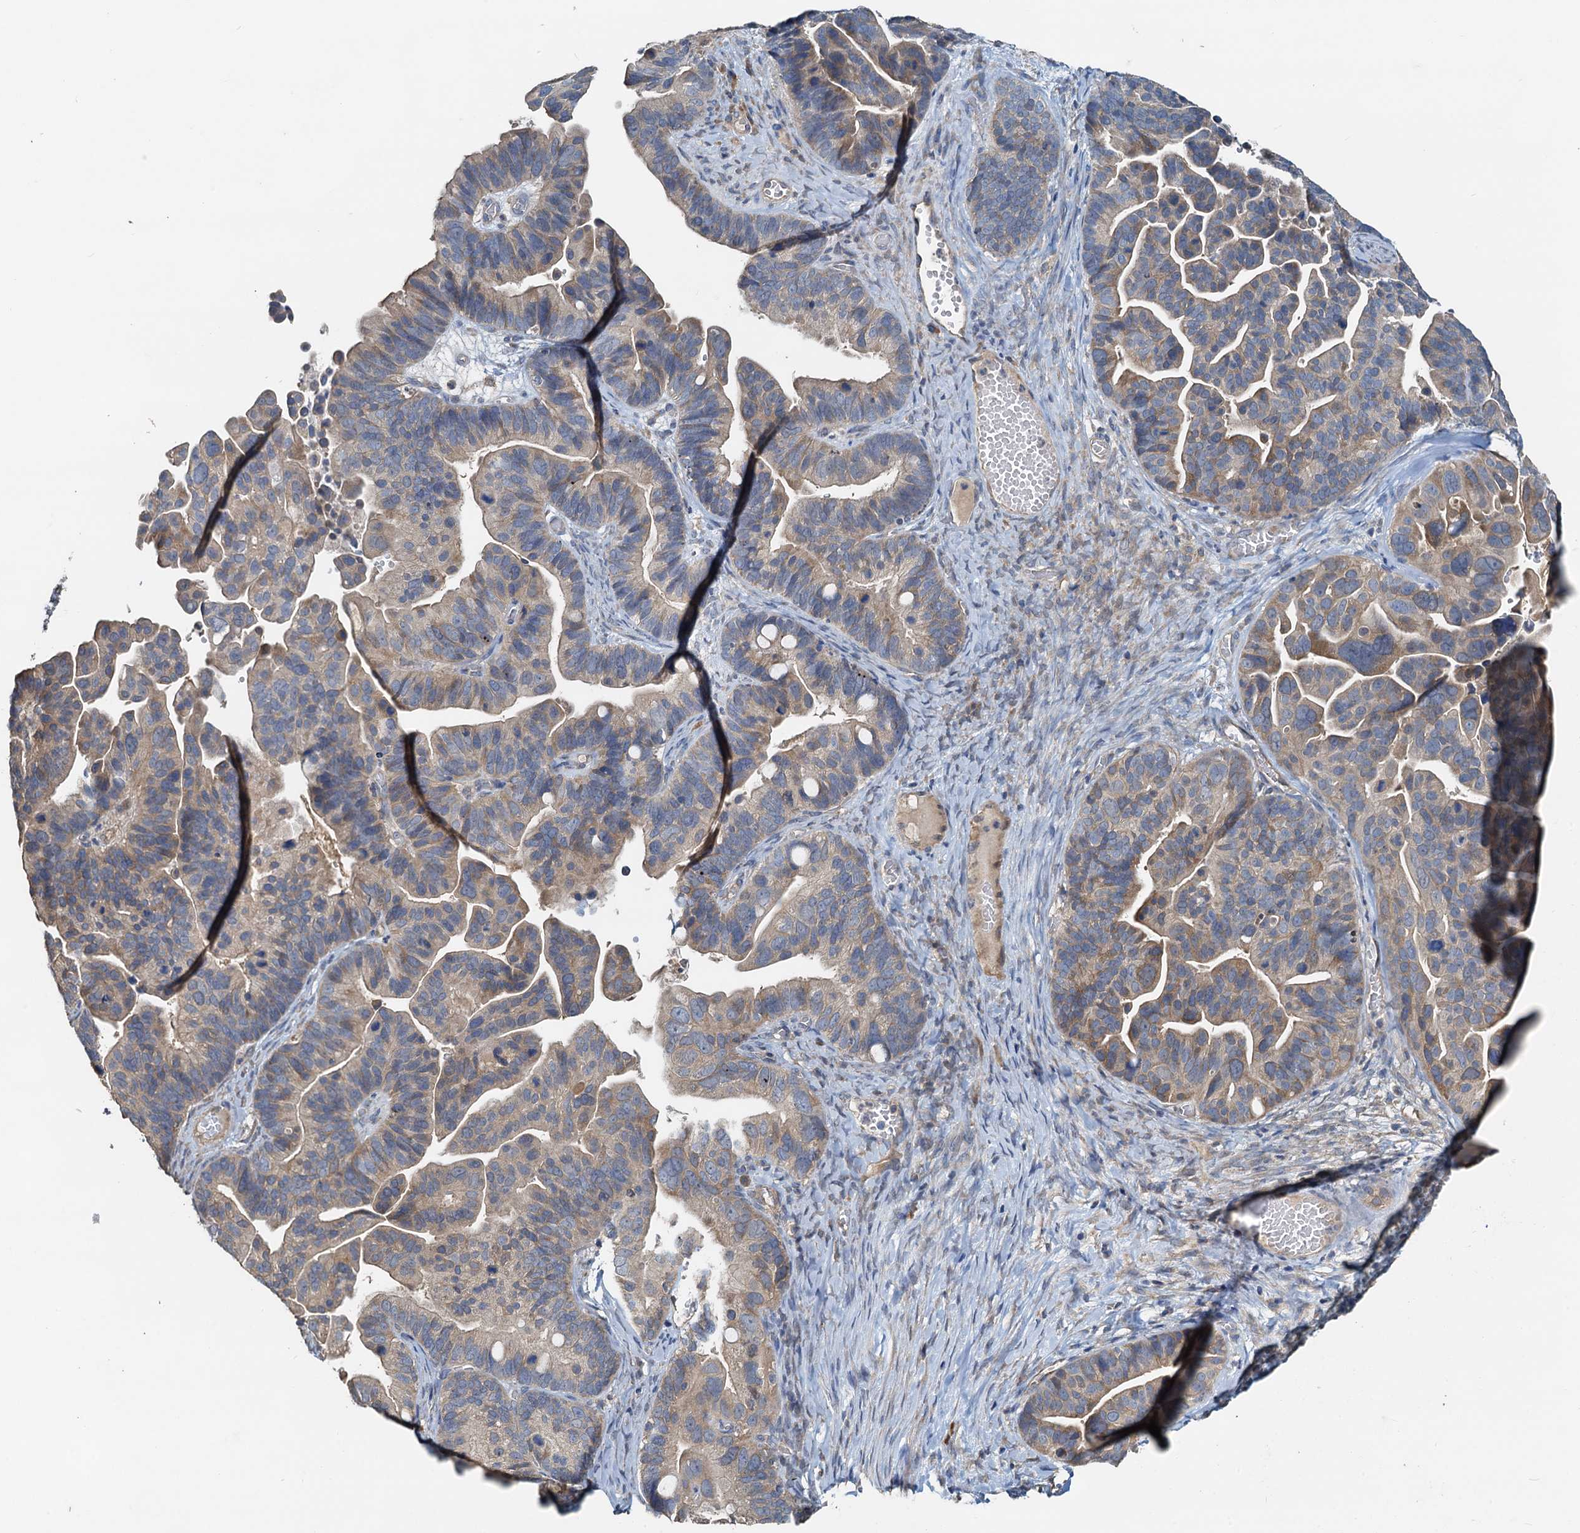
{"staining": {"intensity": "weak", "quantity": "25%-75%", "location": "cytoplasmic/membranous"}, "tissue": "ovarian cancer", "cell_type": "Tumor cells", "image_type": "cancer", "snomed": [{"axis": "morphology", "description": "Cystadenocarcinoma, serous, NOS"}, {"axis": "topography", "description": "Ovary"}], "caption": "Immunohistochemical staining of ovarian serous cystadenocarcinoma displays weak cytoplasmic/membranous protein positivity in about 25%-75% of tumor cells.", "gene": "HYI", "patient": {"sex": "female", "age": 56}}